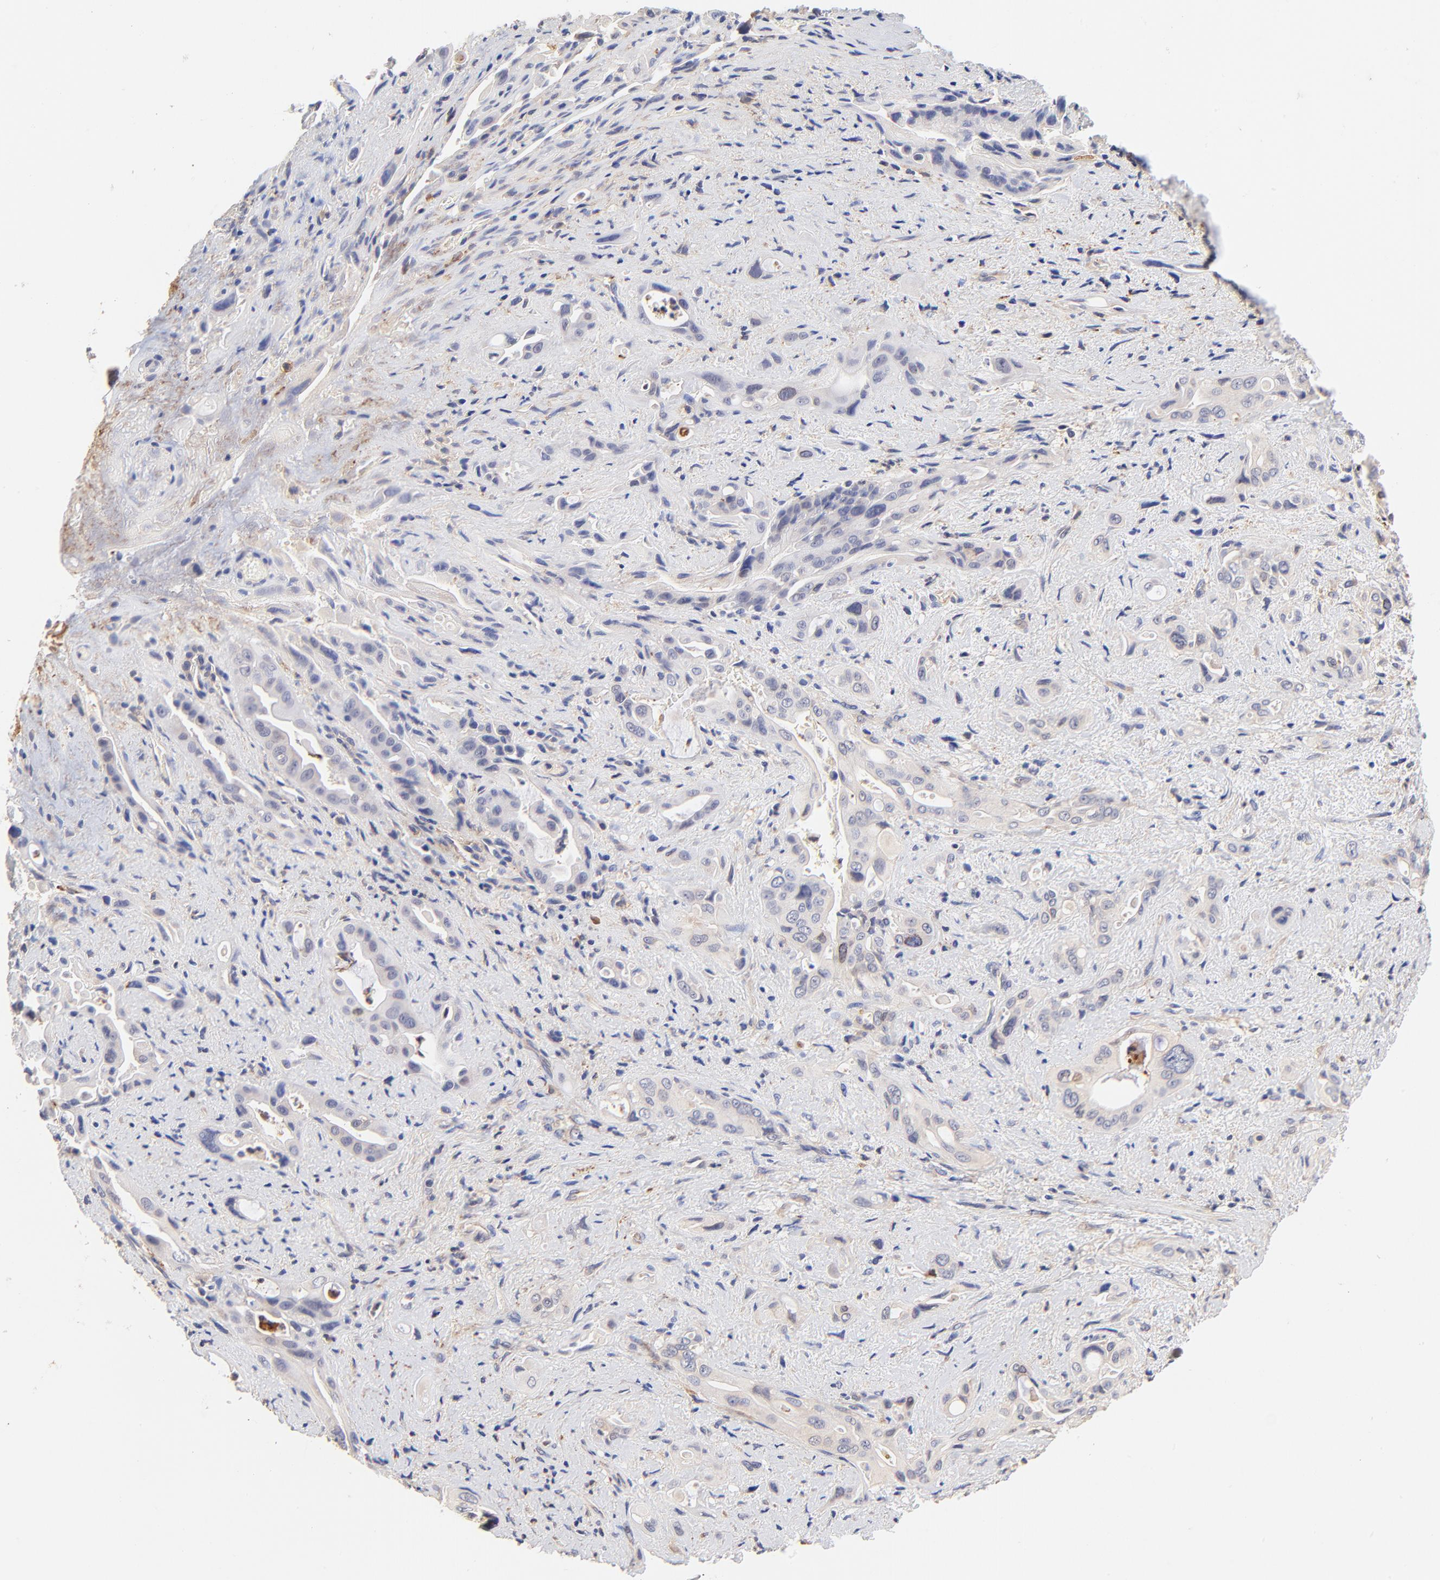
{"staining": {"intensity": "negative", "quantity": "none", "location": "none"}, "tissue": "pancreatic cancer", "cell_type": "Tumor cells", "image_type": "cancer", "snomed": [{"axis": "morphology", "description": "Adenocarcinoma, NOS"}, {"axis": "topography", "description": "Pancreas"}], "caption": "A high-resolution photomicrograph shows immunohistochemistry staining of adenocarcinoma (pancreatic), which exhibits no significant positivity in tumor cells.", "gene": "PTK7", "patient": {"sex": "male", "age": 77}}